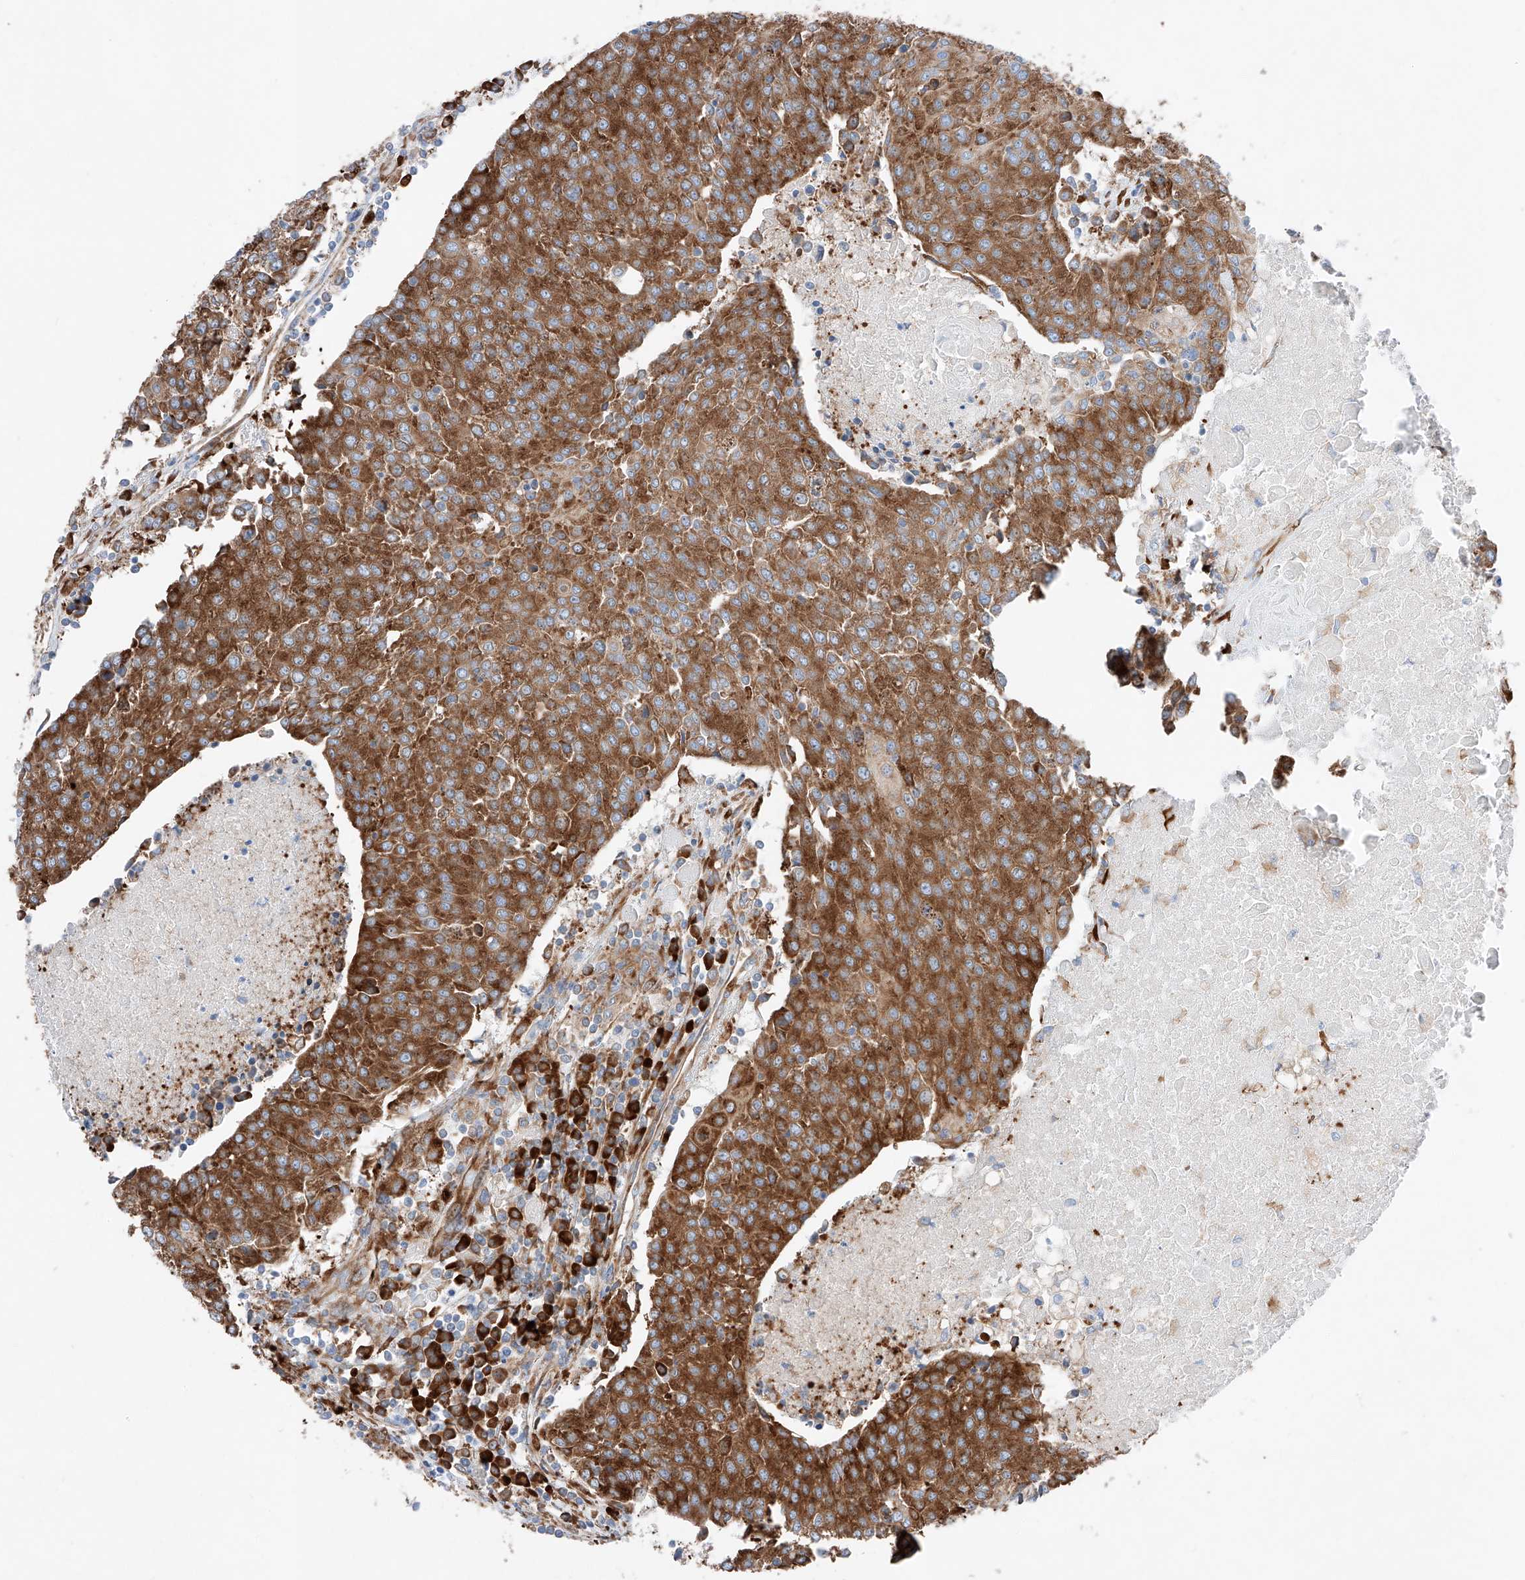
{"staining": {"intensity": "strong", "quantity": ">75%", "location": "cytoplasmic/membranous"}, "tissue": "urothelial cancer", "cell_type": "Tumor cells", "image_type": "cancer", "snomed": [{"axis": "morphology", "description": "Urothelial carcinoma, High grade"}, {"axis": "topography", "description": "Urinary bladder"}], "caption": "Strong cytoplasmic/membranous staining for a protein is identified in approximately >75% of tumor cells of urothelial cancer using immunohistochemistry.", "gene": "CRELD1", "patient": {"sex": "female", "age": 85}}